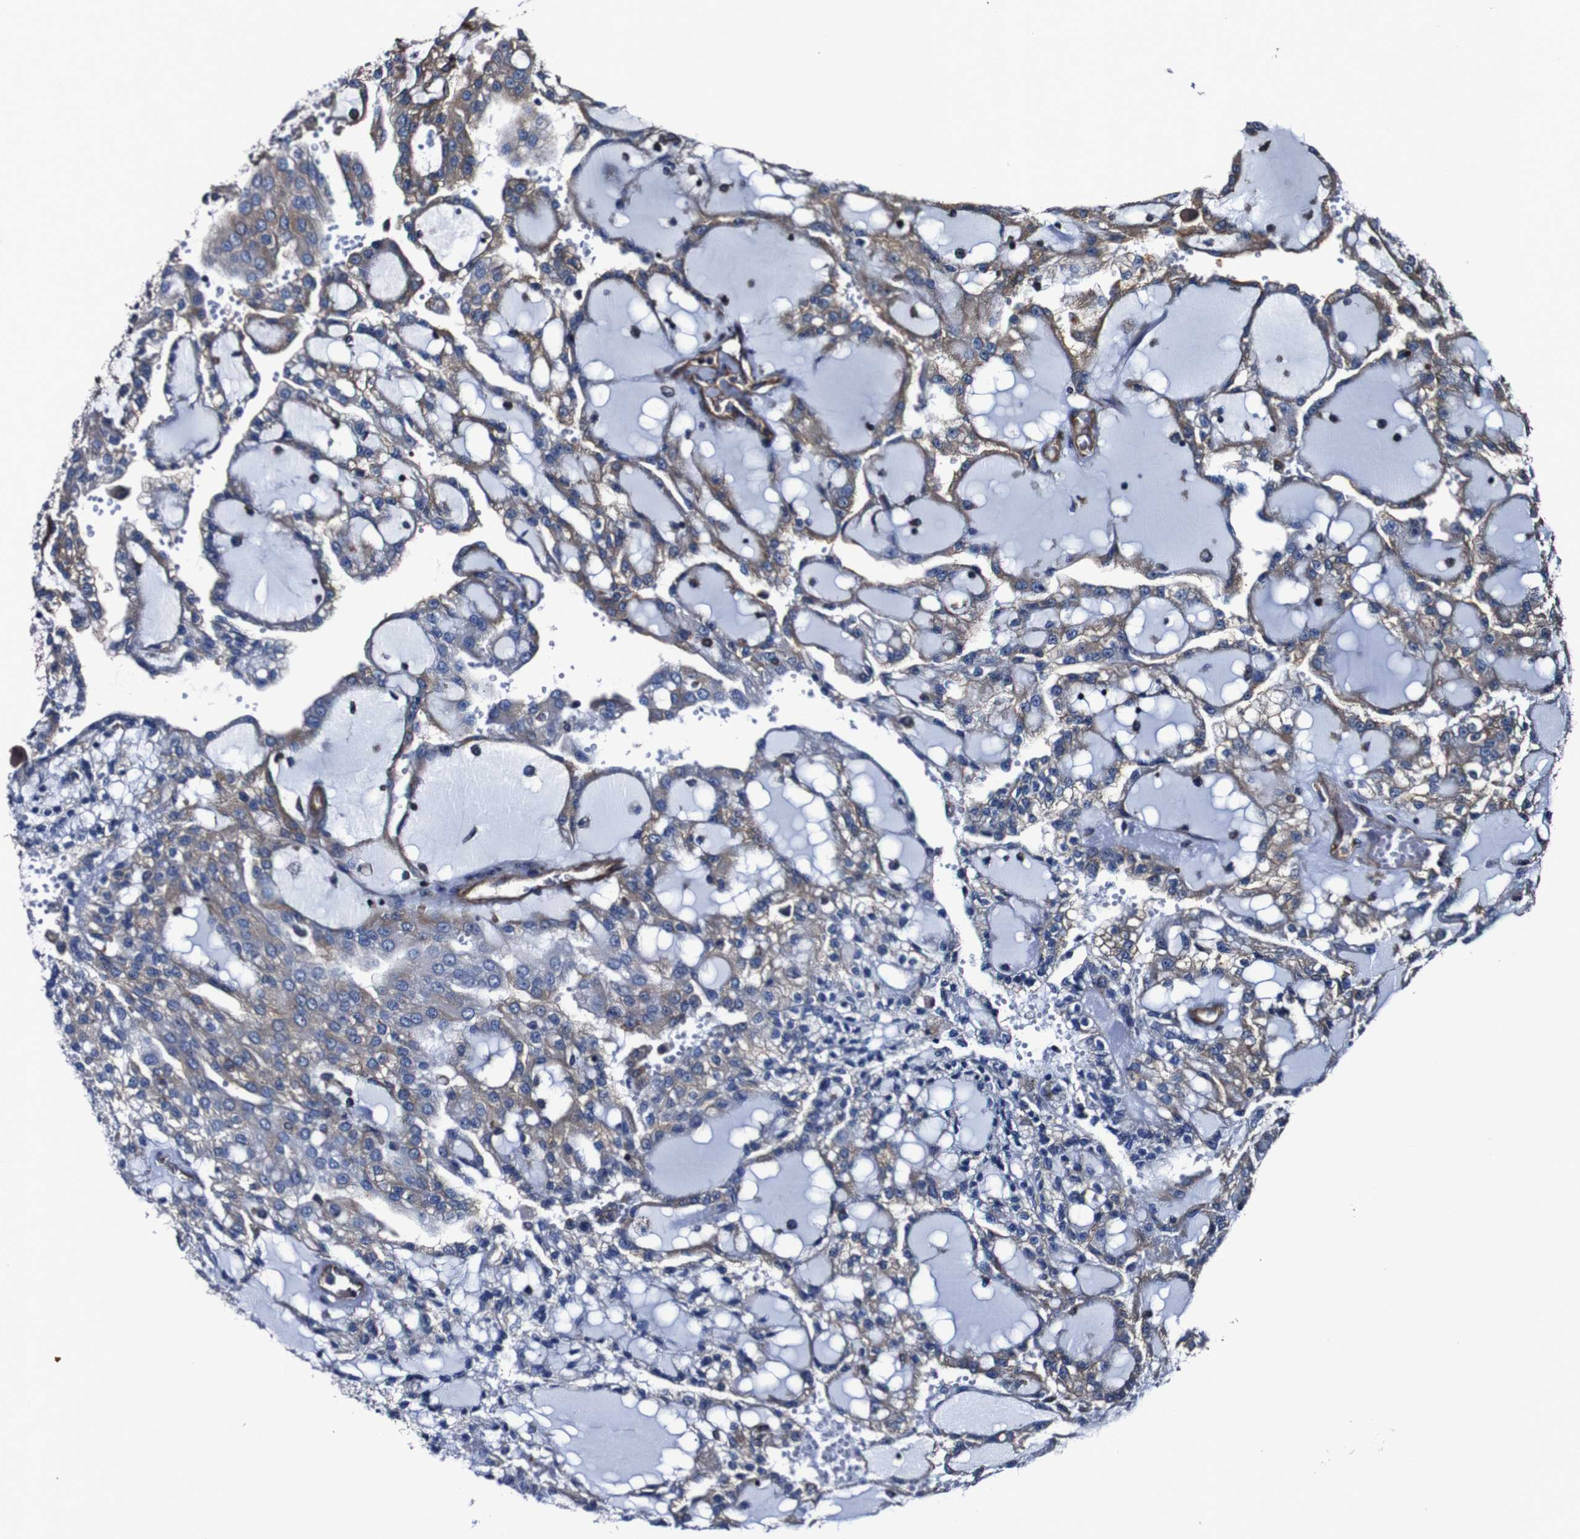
{"staining": {"intensity": "moderate", "quantity": ">75%", "location": "cytoplasmic/membranous"}, "tissue": "renal cancer", "cell_type": "Tumor cells", "image_type": "cancer", "snomed": [{"axis": "morphology", "description": "Adenocarcinoma, NOS"}, {"axis": "topography", "description": "Kidney"}], "caption": "Tumor cells exhibit medium levels of moderate cytoplasmic/membranous positivity in approximately >75% of cells in adenocarcinoma (renal).", "gene": "CSF1R", "patient": {"sex": "male", "age": 63}}